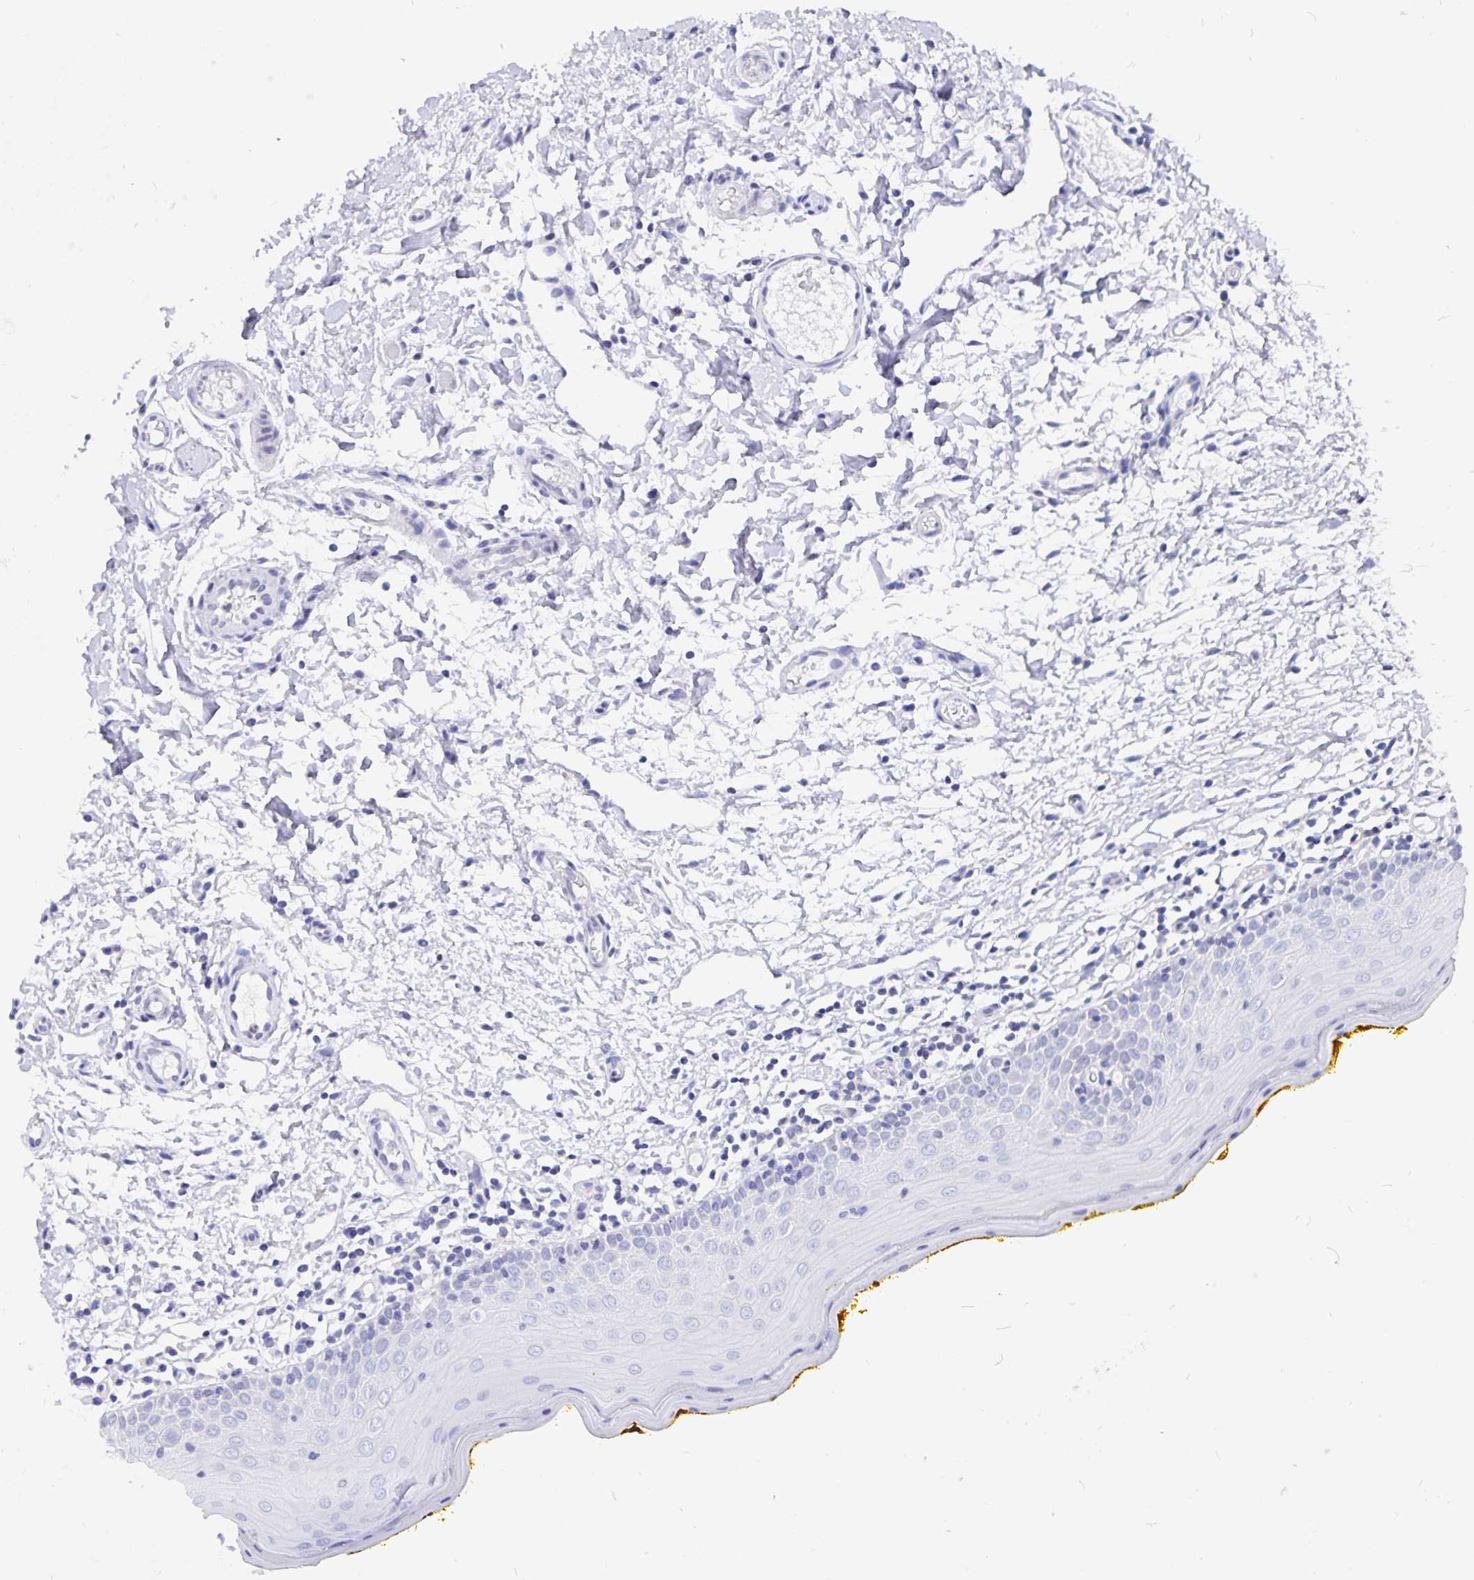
{"staining": {"intensity": "negative", "quantity": "none", "location": "none"}, "tissue": "oral mucosa", "cell_type": "Squamous epithelial cells", "image_type": "normal", "snomed": [{"axis": "morphology", "description": "Normal tissue, NOS"}, {"axis": "topography", "description": "Oral tissue"}, {"axis": "topography", "description": "Tounge, NOS"}], "caption": "This histopathology image is of normal oral mucosa stained with immunohistochemistry (IHC) to label a protein in brown with the nuclei are counter-stained blue. There is no positivity in squamous epithelial cells.", "gene": "SNTN", "patient": {"sex": "female", "age": 58}}